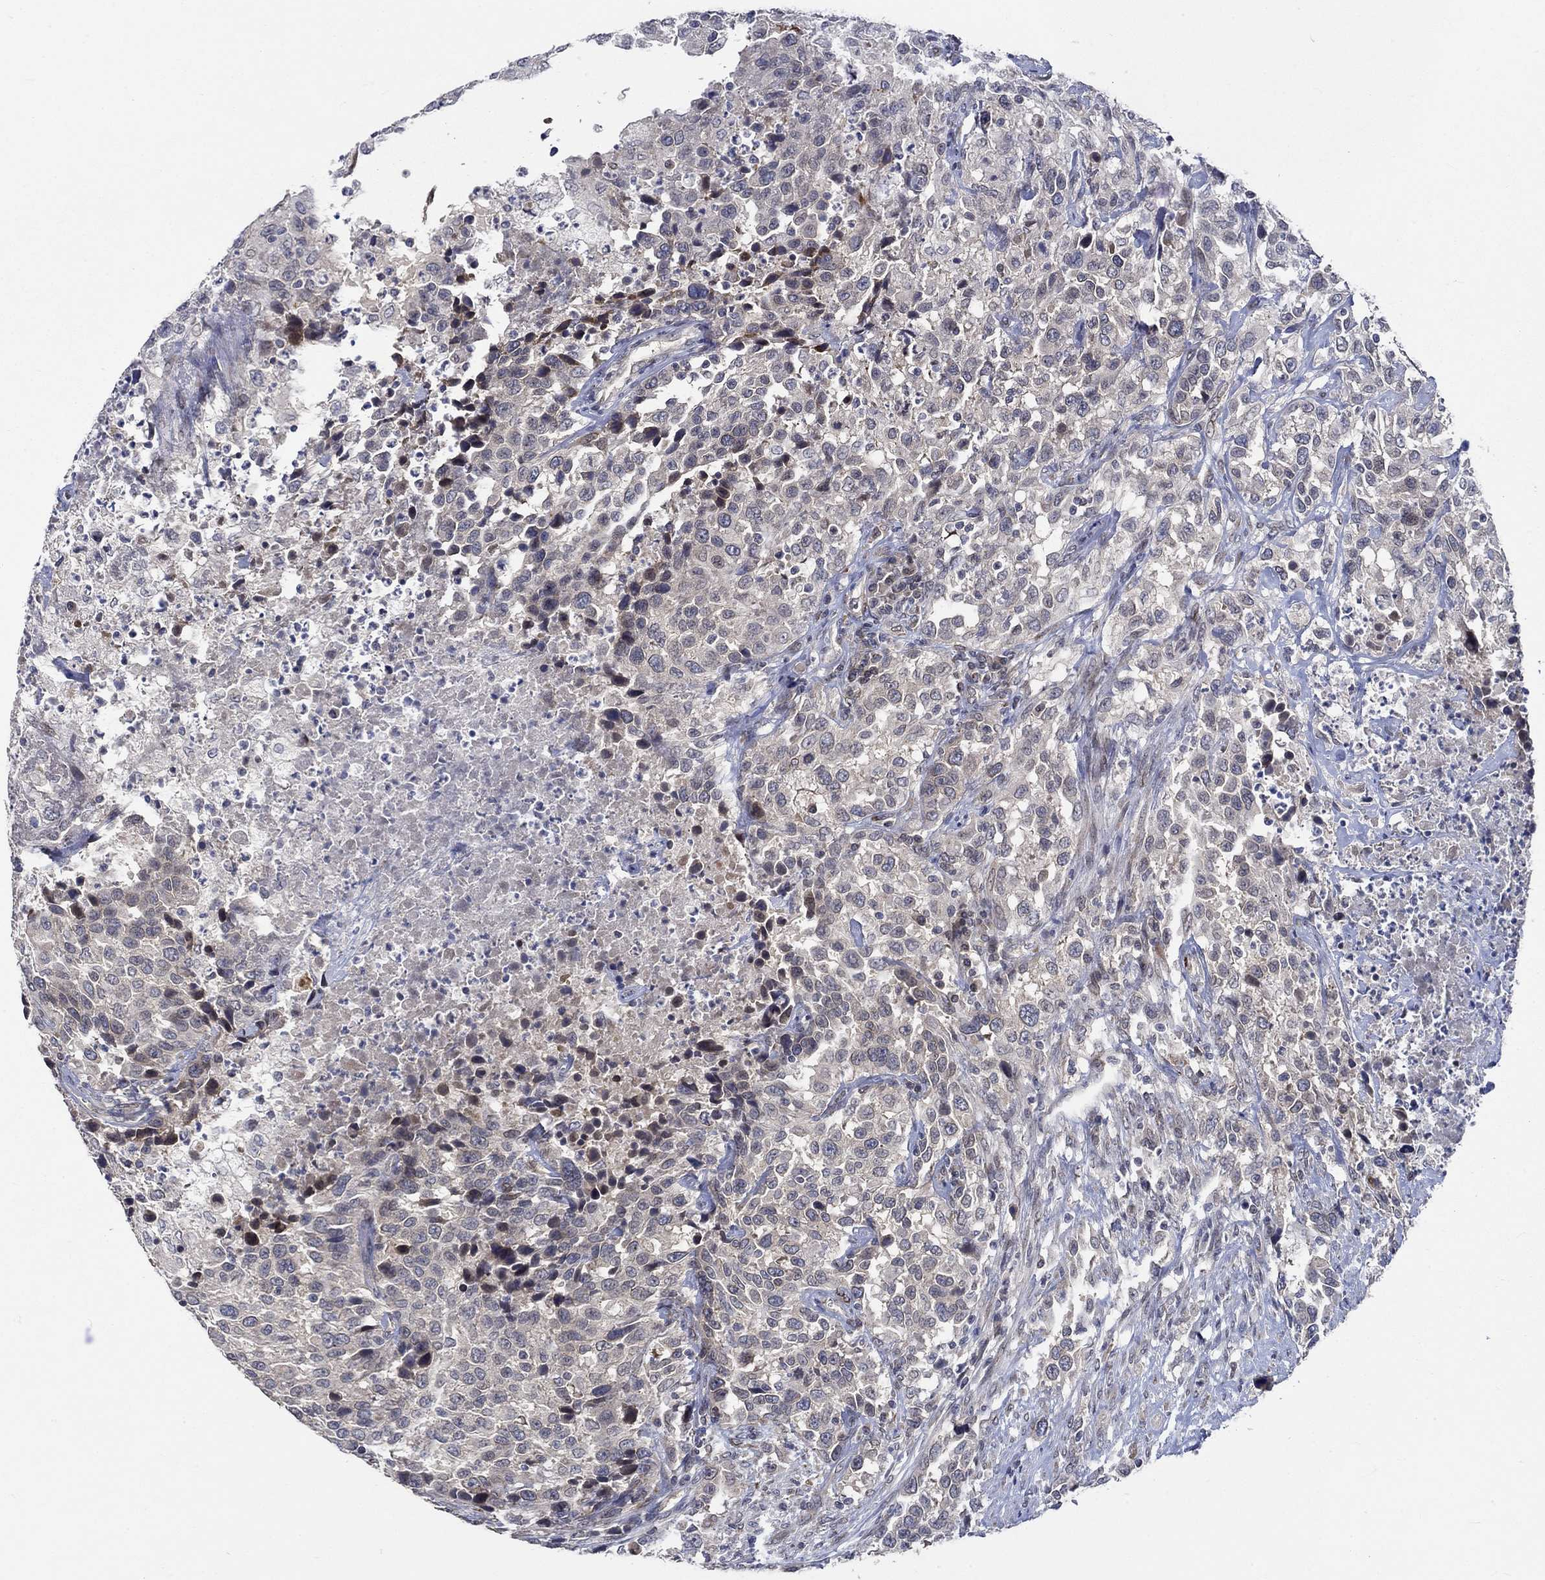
{"staining": {"intensity": "negative", "quantity": "none", "location": "none"}, "tissue": "urothelial cancer", "cell_type": "Tumor cells", "image_type": "cancer", "snomed": [{"axis": "morphology", "description": "Urothelial carcinoma, NOS"}, {"axis": "morphology", "description": "Urothelial carcinoma, High grade"}, {"axis": "topography", "description": "Urinary bladder"}], "caption": "This is an immunohistochemistry (IHC) photomicrograph of urothelial cancer. There is no expression in tumor cells.", "gene": "CETN3", "patient": {"sex": "female", "age": 64}}